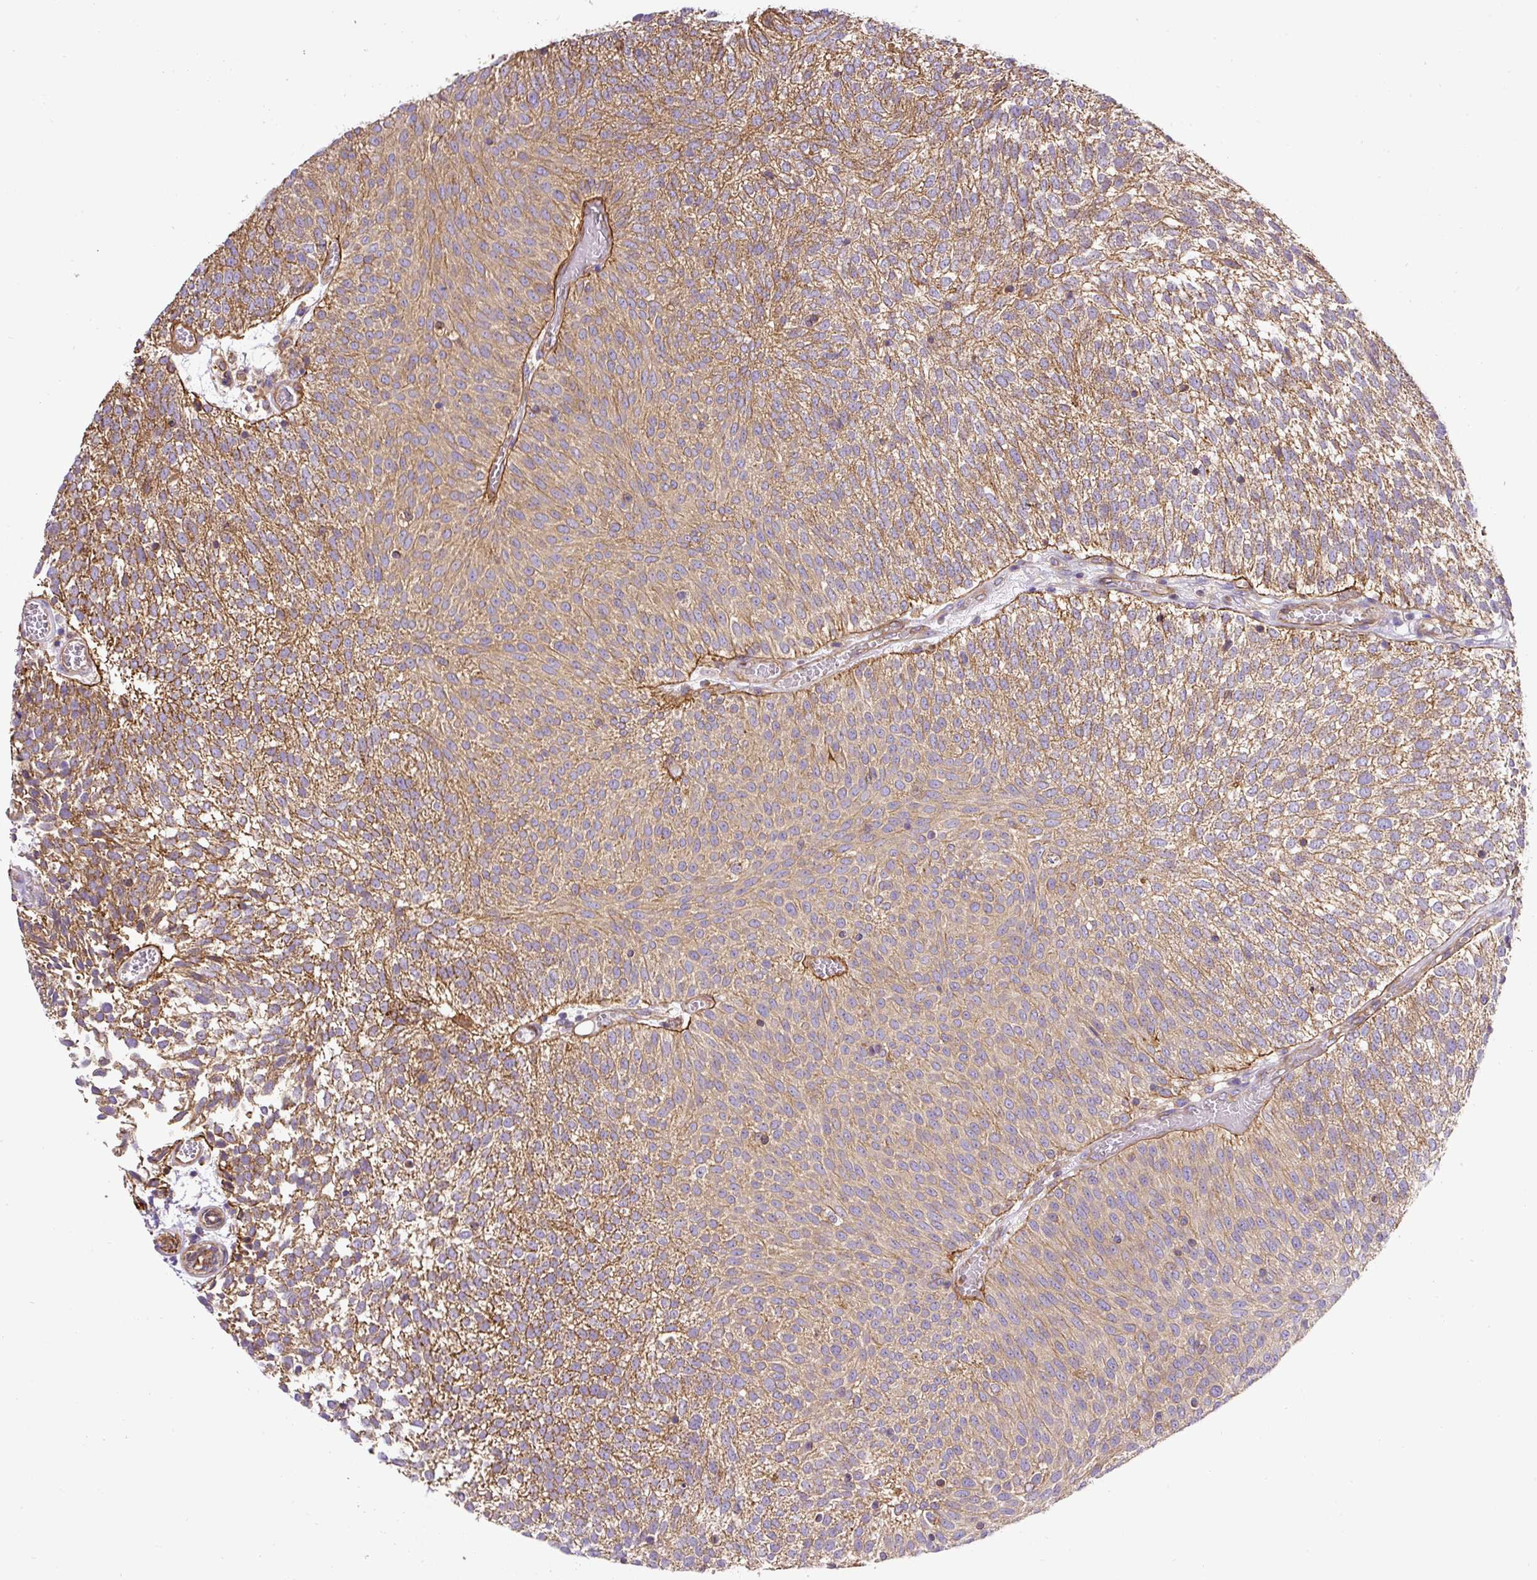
{"staining": {"intensity": "moderate", "quantity": ">75%", "location": "cytoplasmic/membranous"}, "tissue": "urothelial cancer", "cell_type": "Tumor cells", "image_type": "cancer", "snomed": [{"axis": "morphology", "description": "Urothelial carcinoma, Low grade"}, {"axis": "topography", "description": "Urinary bladder"}], "caption": "An image showing moderate cytoplasmic/membranous staining in approximately >75% of tumor cells in urothelial carcinoma (low-grade), as visualized by brown immunohistochemical staining.", "gene": "DCTN1", "patient": {"sex": "female", "age": 79}}